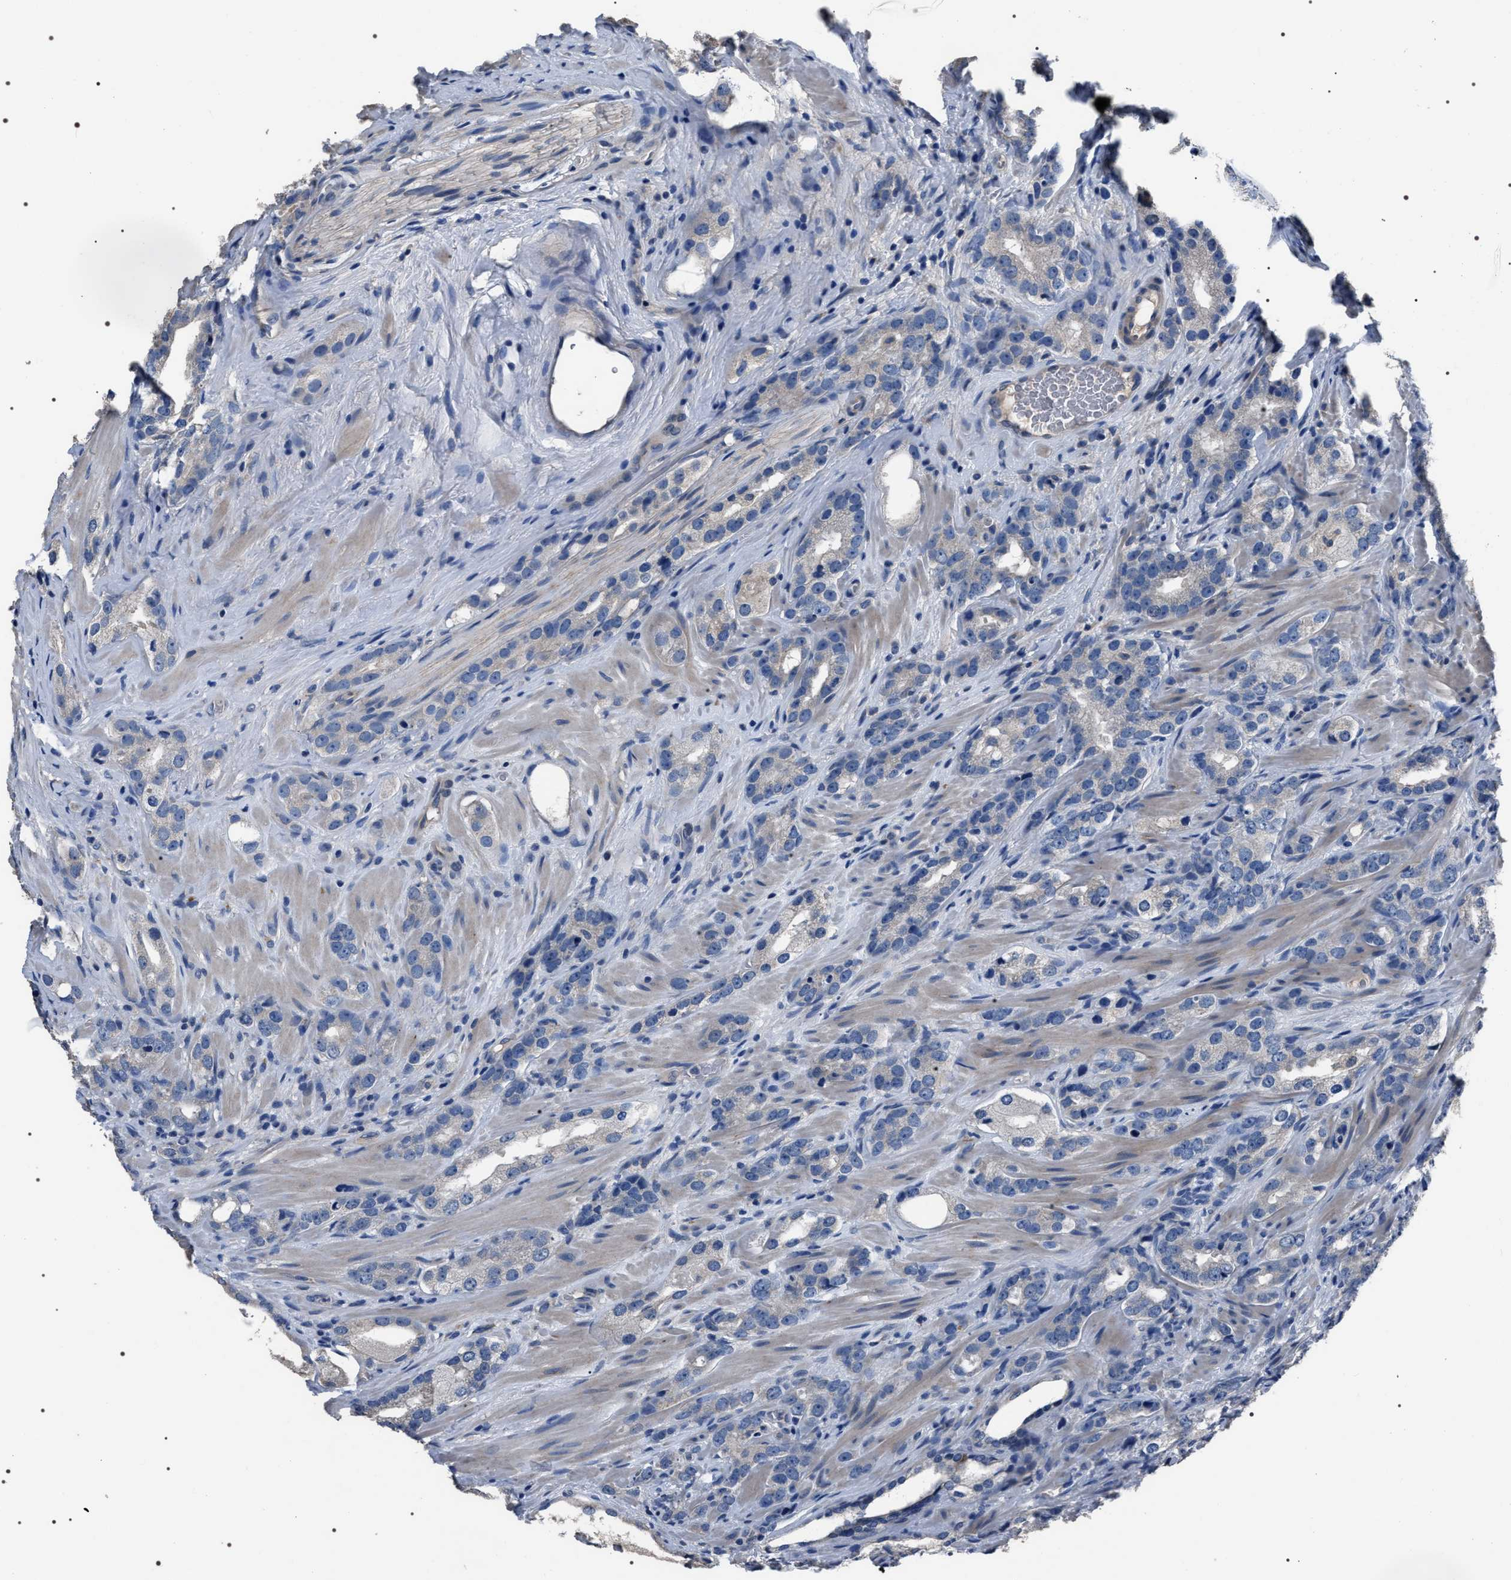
{"staining": {"intensity": "negative", "quantity": "none", "location": "none"}, "tissue": "prostate cancer", "cell_type": "Tumor cells", "image_type": "cancer", "snomed": [{"axis": "morphology", "description": "Adenocarcinoma, High grade"}, {"axis": "topography", "description": "Prostate"}], "caption": "Human adenocarcinoma (high-grade) (prostate) stained for a protein using immunohistochemistry (IHC) demonstrates no expression in tumor cells.", "gene": "TRIM54", "patient": {"sex": "male", "age": 63}}